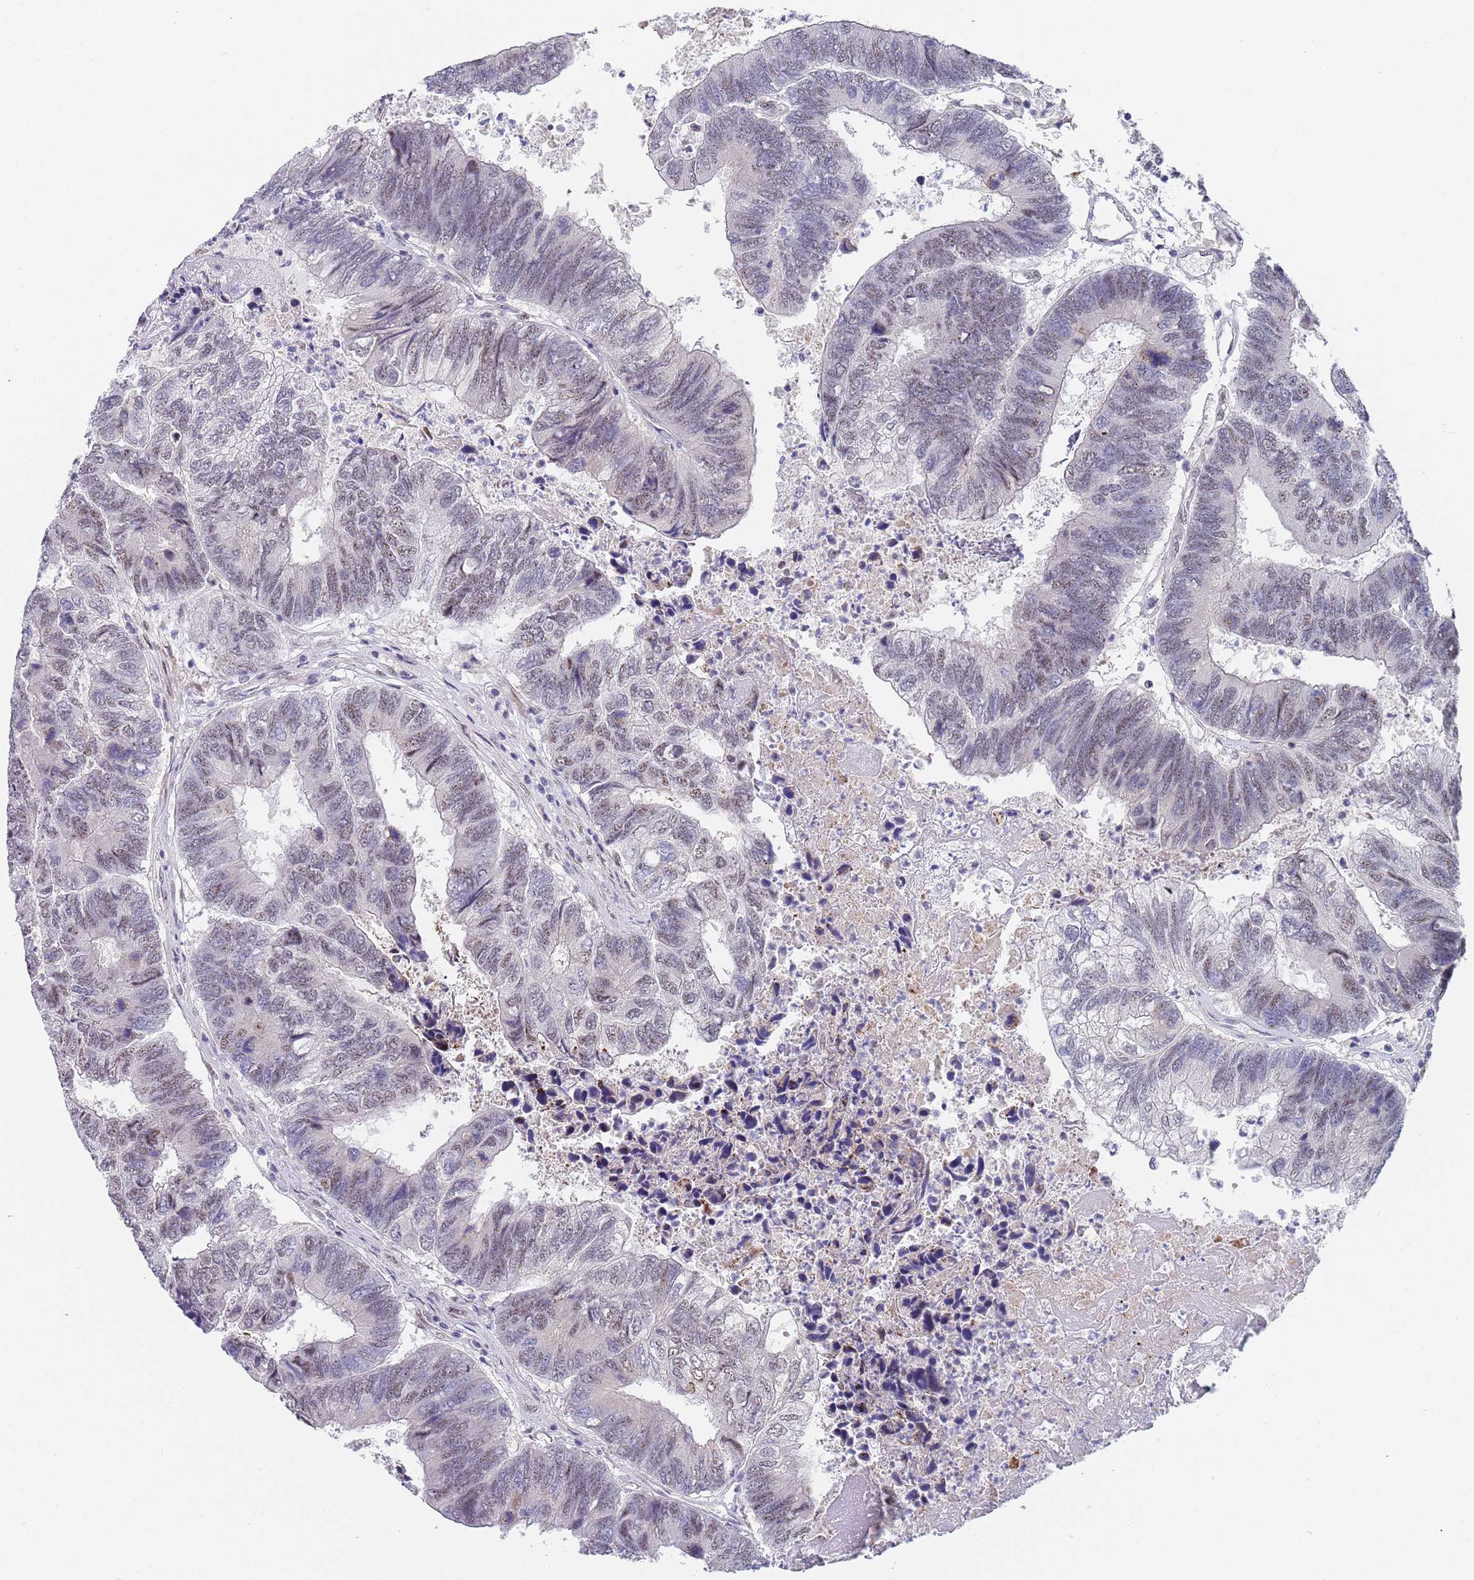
{"staining": {"intensity": "weak", "quantity": "<25%", "location": "nuclear"}, "tissue": "colorectal cancer", "cell_type": "Tumor cells", "image_type": "cancer", "snomed": [{"axis": "morphology", "description": "Adenocarcinoma, NOS"}, {"axis": "topography", "description": "Colon"}], "caption": "IHC histopathology image of neoplastic tissue: colorectal cancer (adenocarcinoma) stained with DAB displays no significant protein positivity in tumor cells. (Immunohistochemistry (ihc), brightfield microscopy, high magnification).", "gene": "PLCL2", "patient": {"sex": "female", "age": 67}}